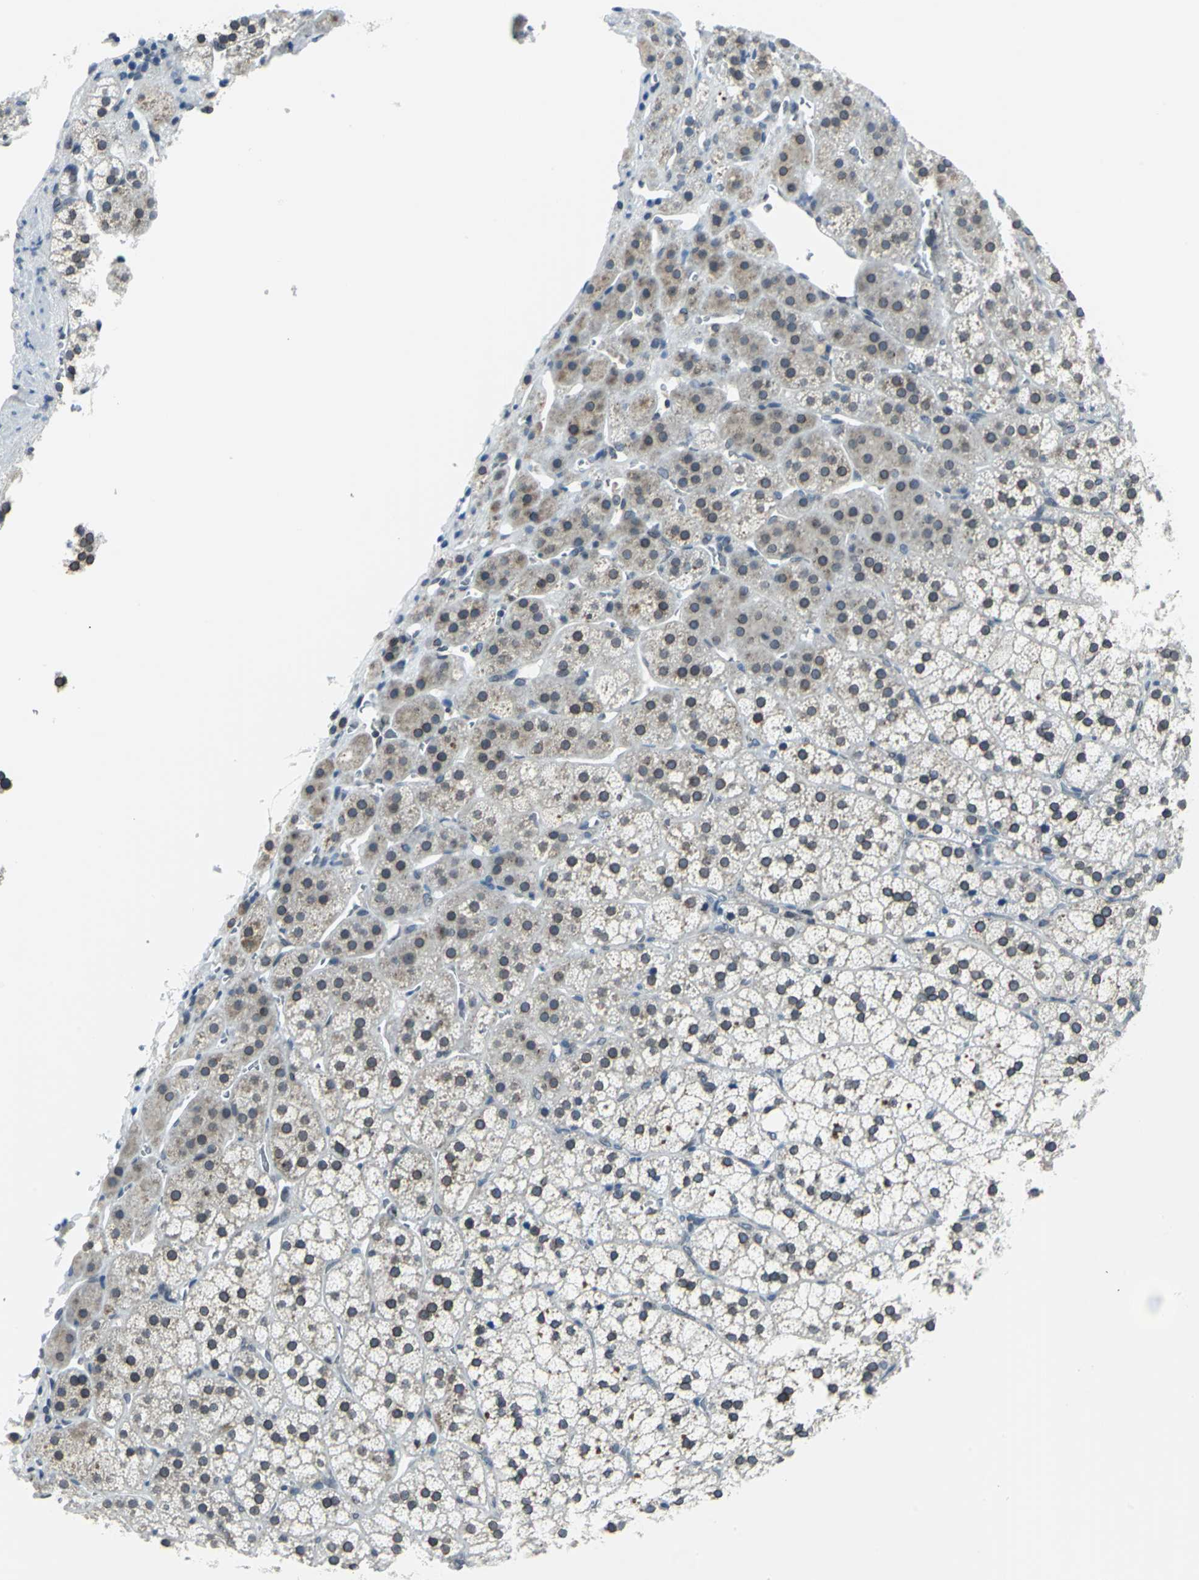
{"staining": {"intensity": "moderate", "quantity": "25%-75%", "location": "cytoplasmic/membranous,nuclear"}, "tissue": "adrenal gland", "cell_type": "Glandular cells", "image_type": "normal", "snomed": [{"axis": "morphology", "description": "Normal tissue, NOS"}, {"axis": "topography", "description": "Adrenal gland"}], "caption": "Immunohistochemical staining of unremarkable adrenal gland reveals moderate cytoplasmic/membranous,nuclear protein staining in approximately 25%-75% of glandular cells. (DAB = brown stain, brightfield microscopy at high magnification).", "gene": "SNUPN", "patient": {"sex": "female", "age": 44}}